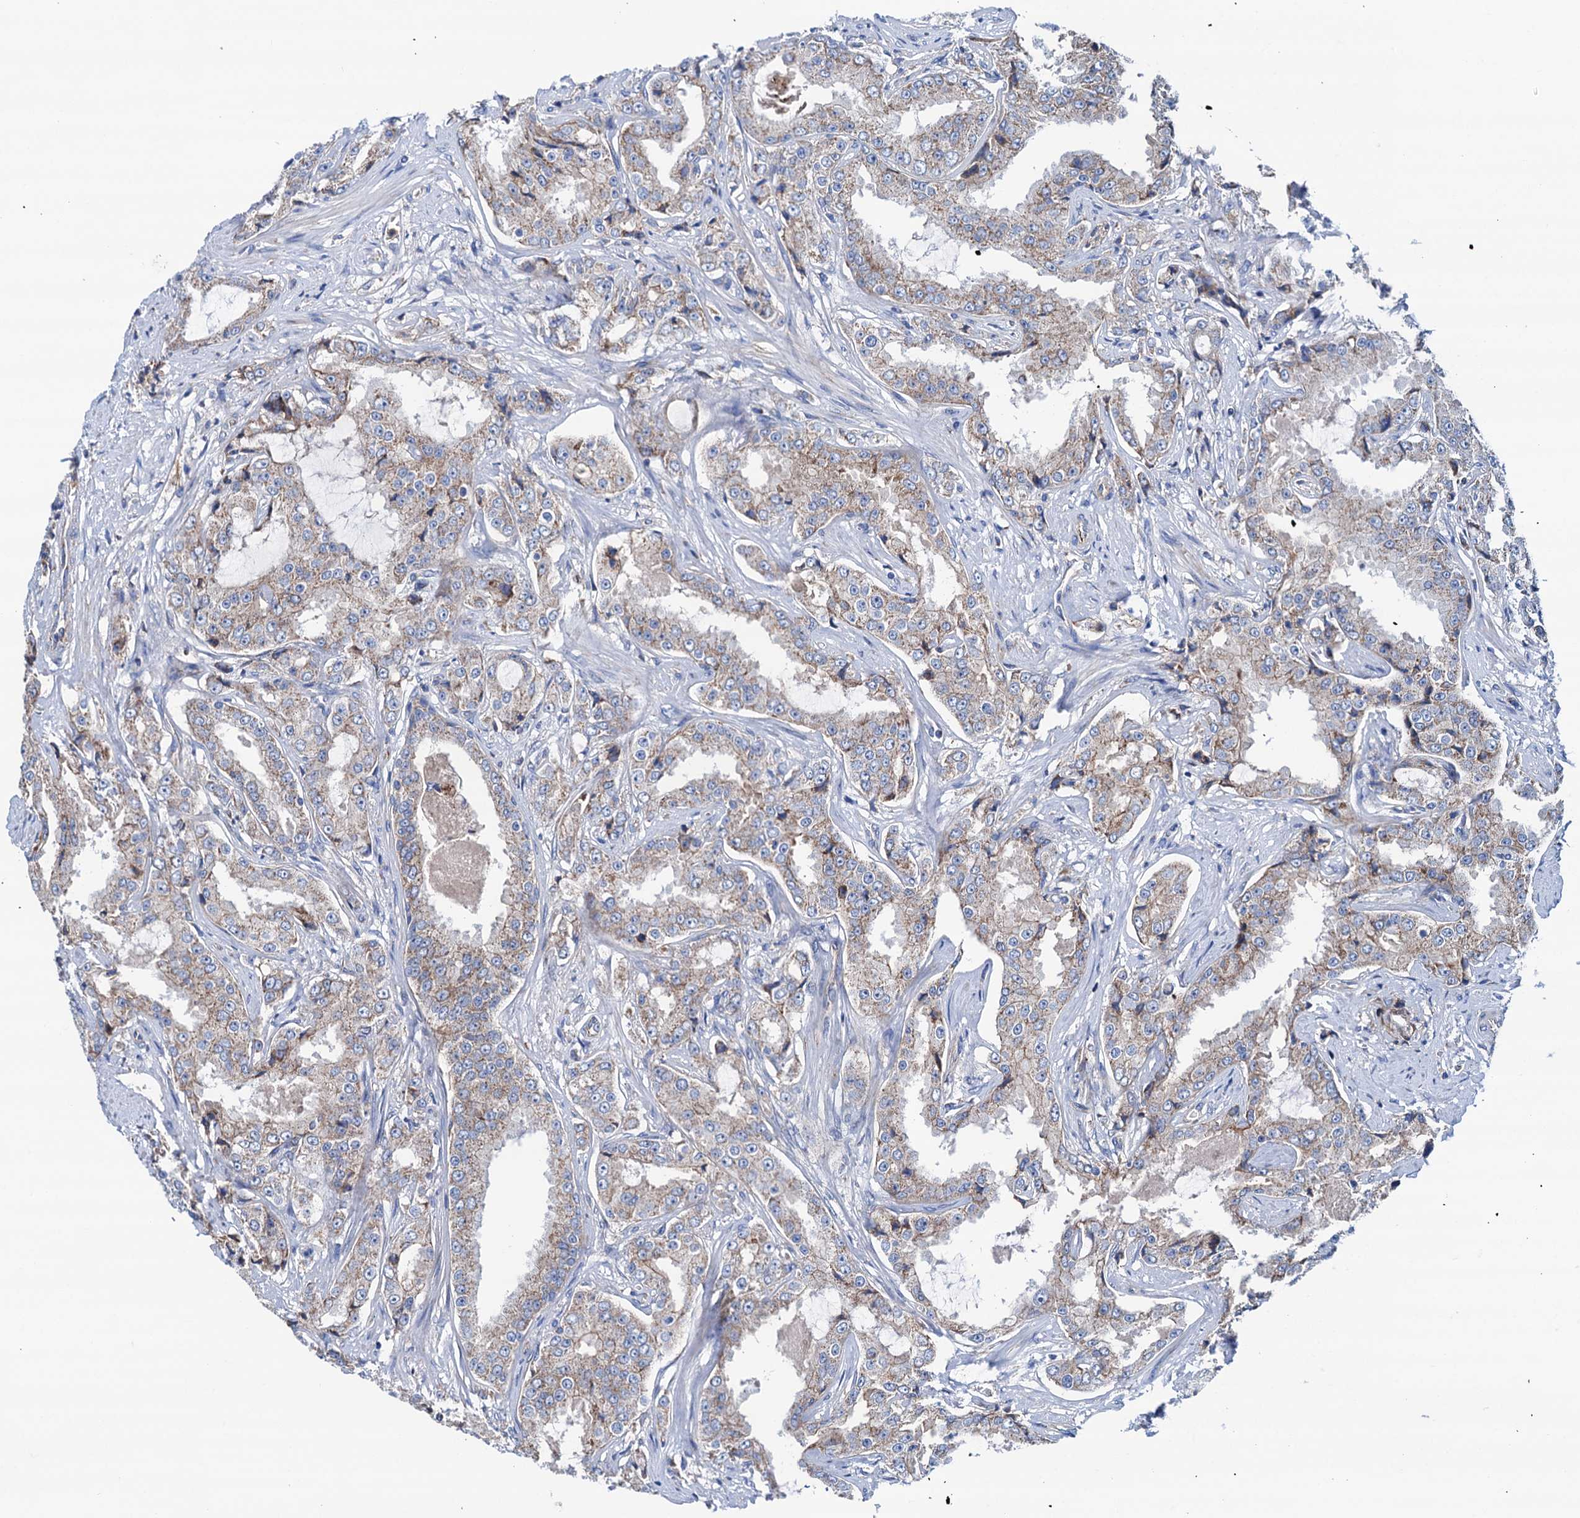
{"staining": {"intensity": "weak", "quantity": "25%-75%", "location": "cytoplasmic/membranous"}, "tissue": "prostate cancer", "cell_type": "Tumor cells", "image_type": "cancer", "snomed": [{"axis": "morphology", "description": "Adenocarcinoma, High grade"}, {"axis": "topography", "description": "Prostate"}], "caption": "Prostate cancer (adenocarcinoma (high-grade)) was stained to show a protein in brown. There is low levels of weak cytoplasmic/membranous expression in approximately 25%-75% of tumor cells.", "gene": "RASSF9", "patient": {"sex": "male", "age": 73}}